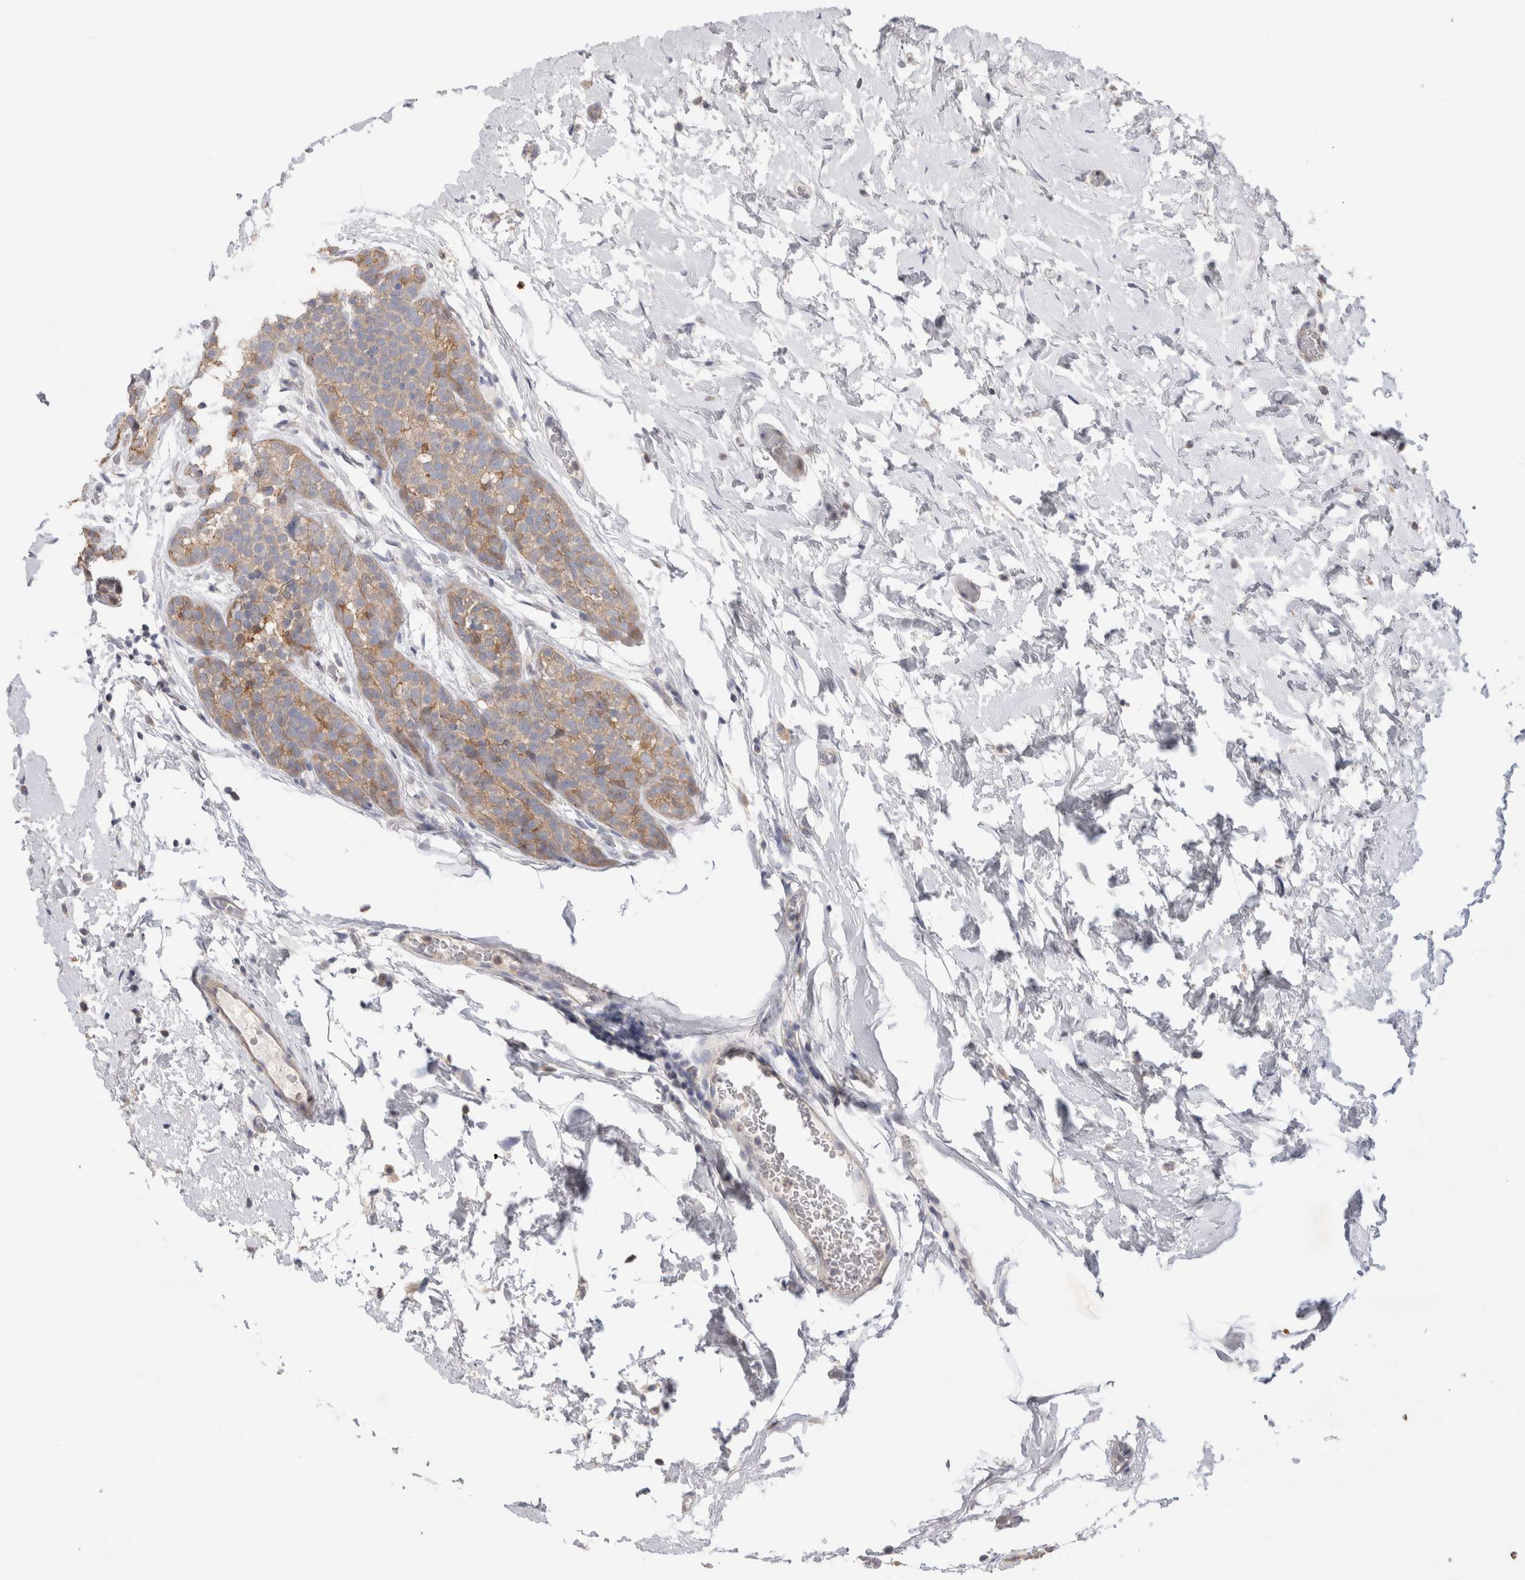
{"staining": {"intensity": "moderate", "quantity": "<25%", "location": "cytoplasmic/membranous"}, "tissue": "breast cancer", "cell_type": "Tumor cells", "image_type": "cancer", "snomed": [{"axis": "morphology", "description": "Lobular carcinoma"}, {"axis": "topography", "description": "Breast"}], "caption": "A high-resolution image shows immunohistochemistry staining of breast cancer (lobular carcinoma), which demonstrates moderate cytoplasmic/membranous positivity in approximately <25% of tumor cells.", "gene": "IFT74", "patient": {"sex": "female", "age": 50}}